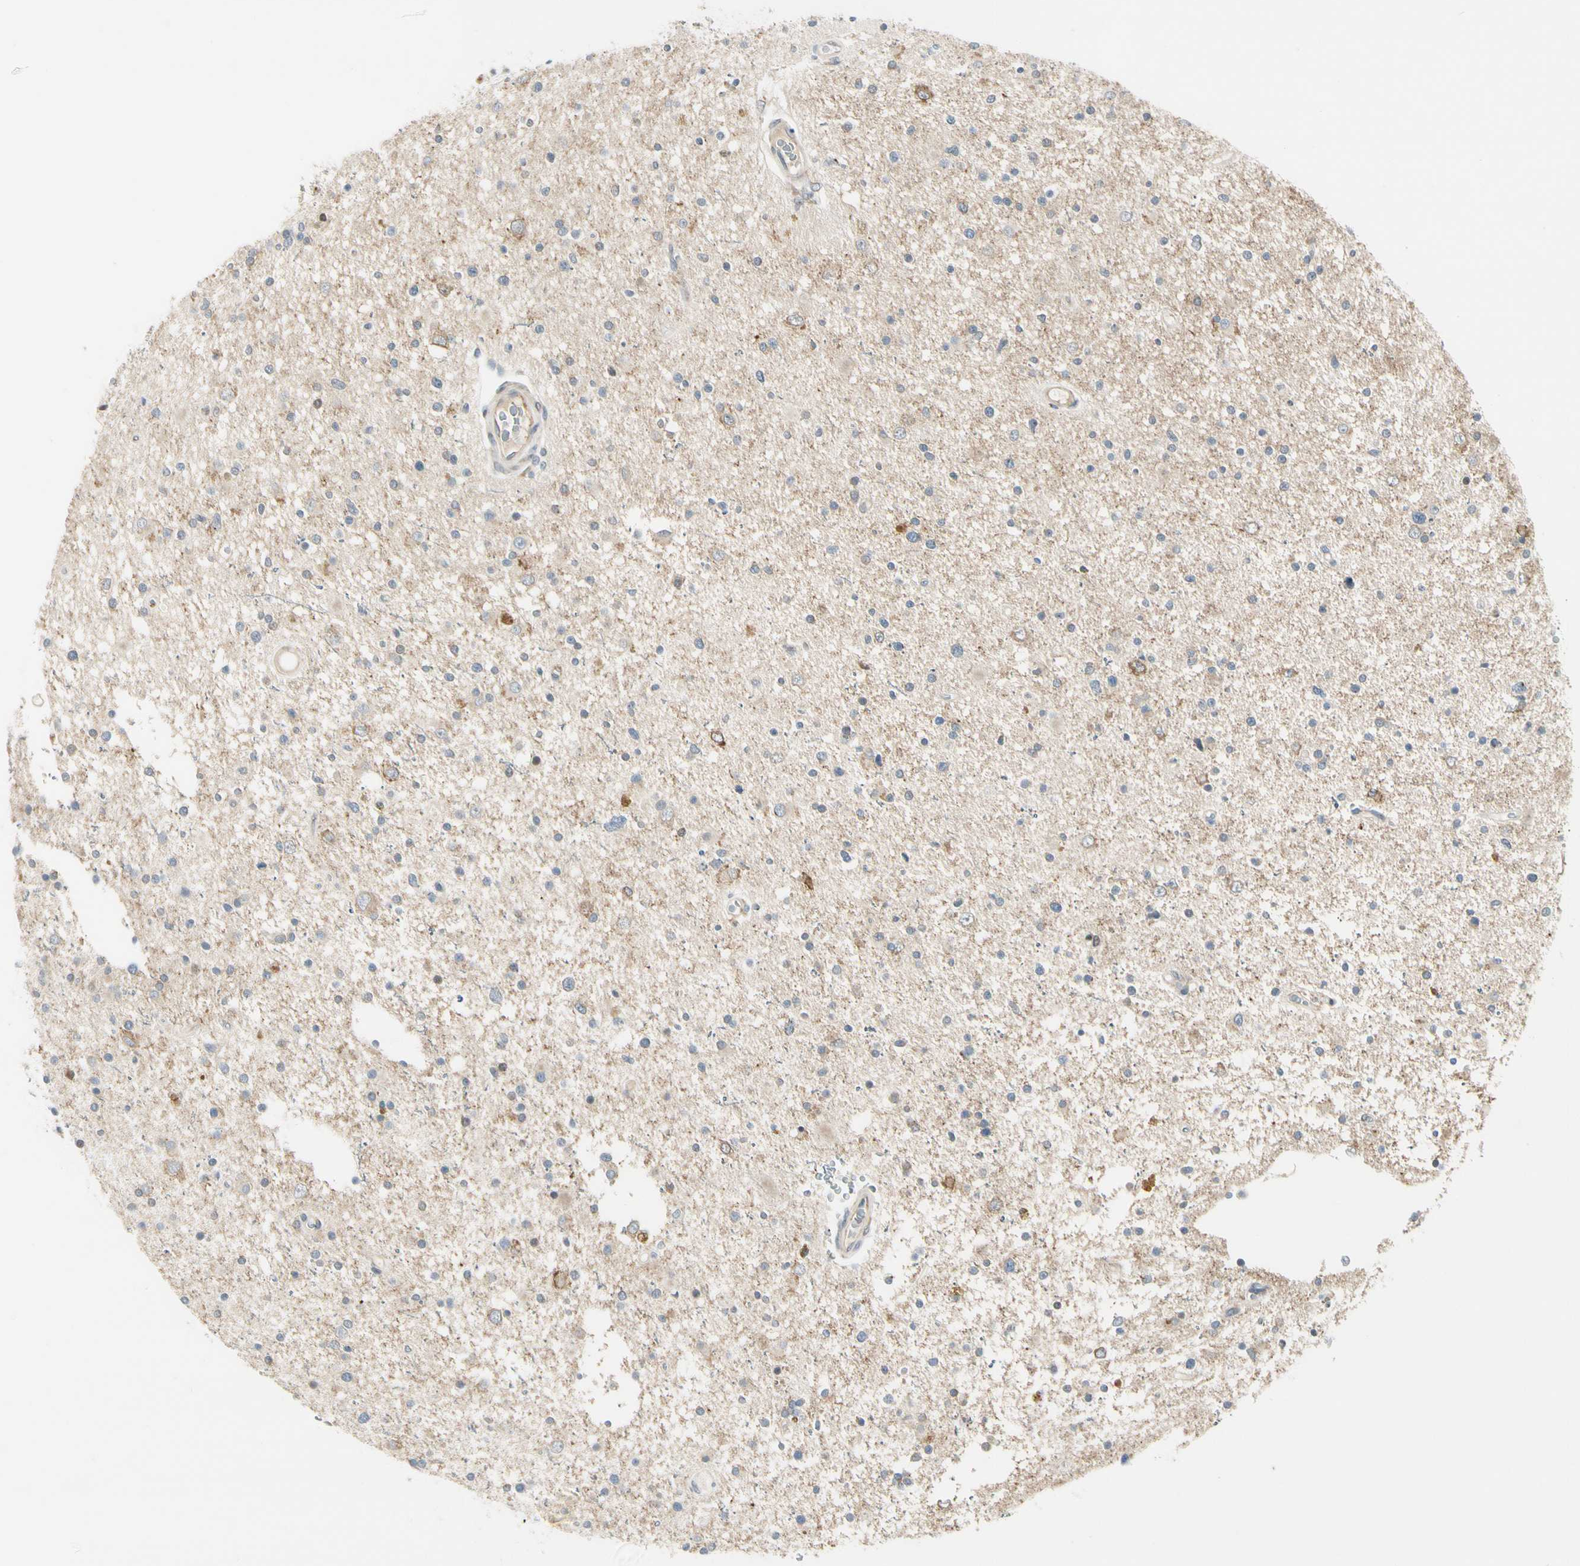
{"staining": {"intensity": "negative", "quantity": "none", "location": "none"}, "tissue": "glioma", "cell_type": "Tumor cells", "image_type": "cancer", "snomed": [{"axis": "morphology", "description": "Glioma, malignant, High grade"}, {"axis": "topography", "description": "Brain"}], "caption": "The IHC micrograph has no significant staining in tumor cells of malignant glioma (high-grade) tissue.", "gene": "NPDC1", "patient": {"sex": "male", "age": 33}}